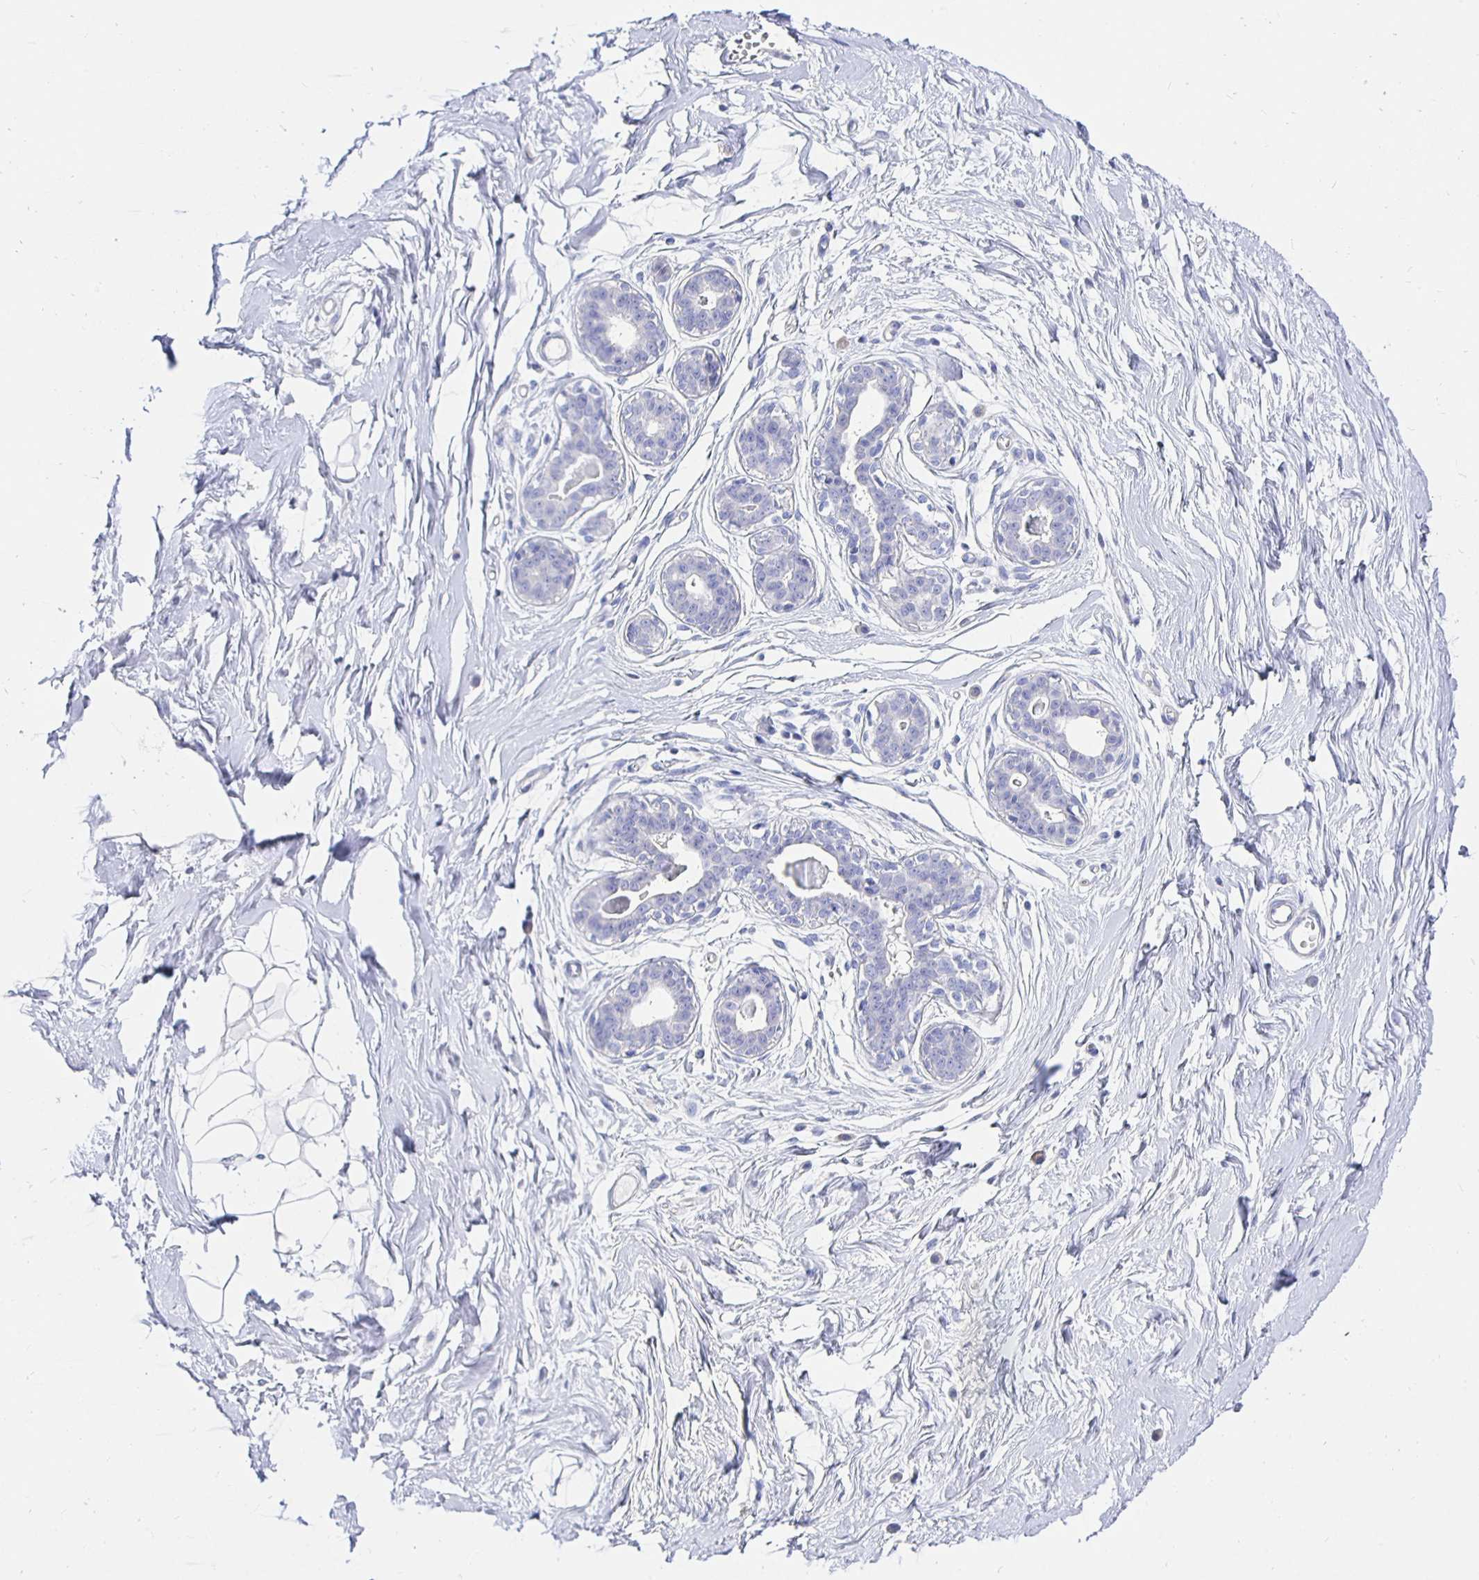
{"staining": {"intensity": "negative", "quantity": "none", "location": "none"}, "tissue": "breast", "cell_type": "Adipocytes", "image_type": "normal", "snomed": [{"axis": "morphology", "description": "Normal tissue, NOS"}, {"axis": "topography", "description": "Breast"}], "caption": "Immunohistochemistry photomicrograph of unremarkable breast stained for a protein (brown), which demonstrates no expression in adipocytes.", "gene": "UMOD", "patient": {"sex": "female", "age": 45}}